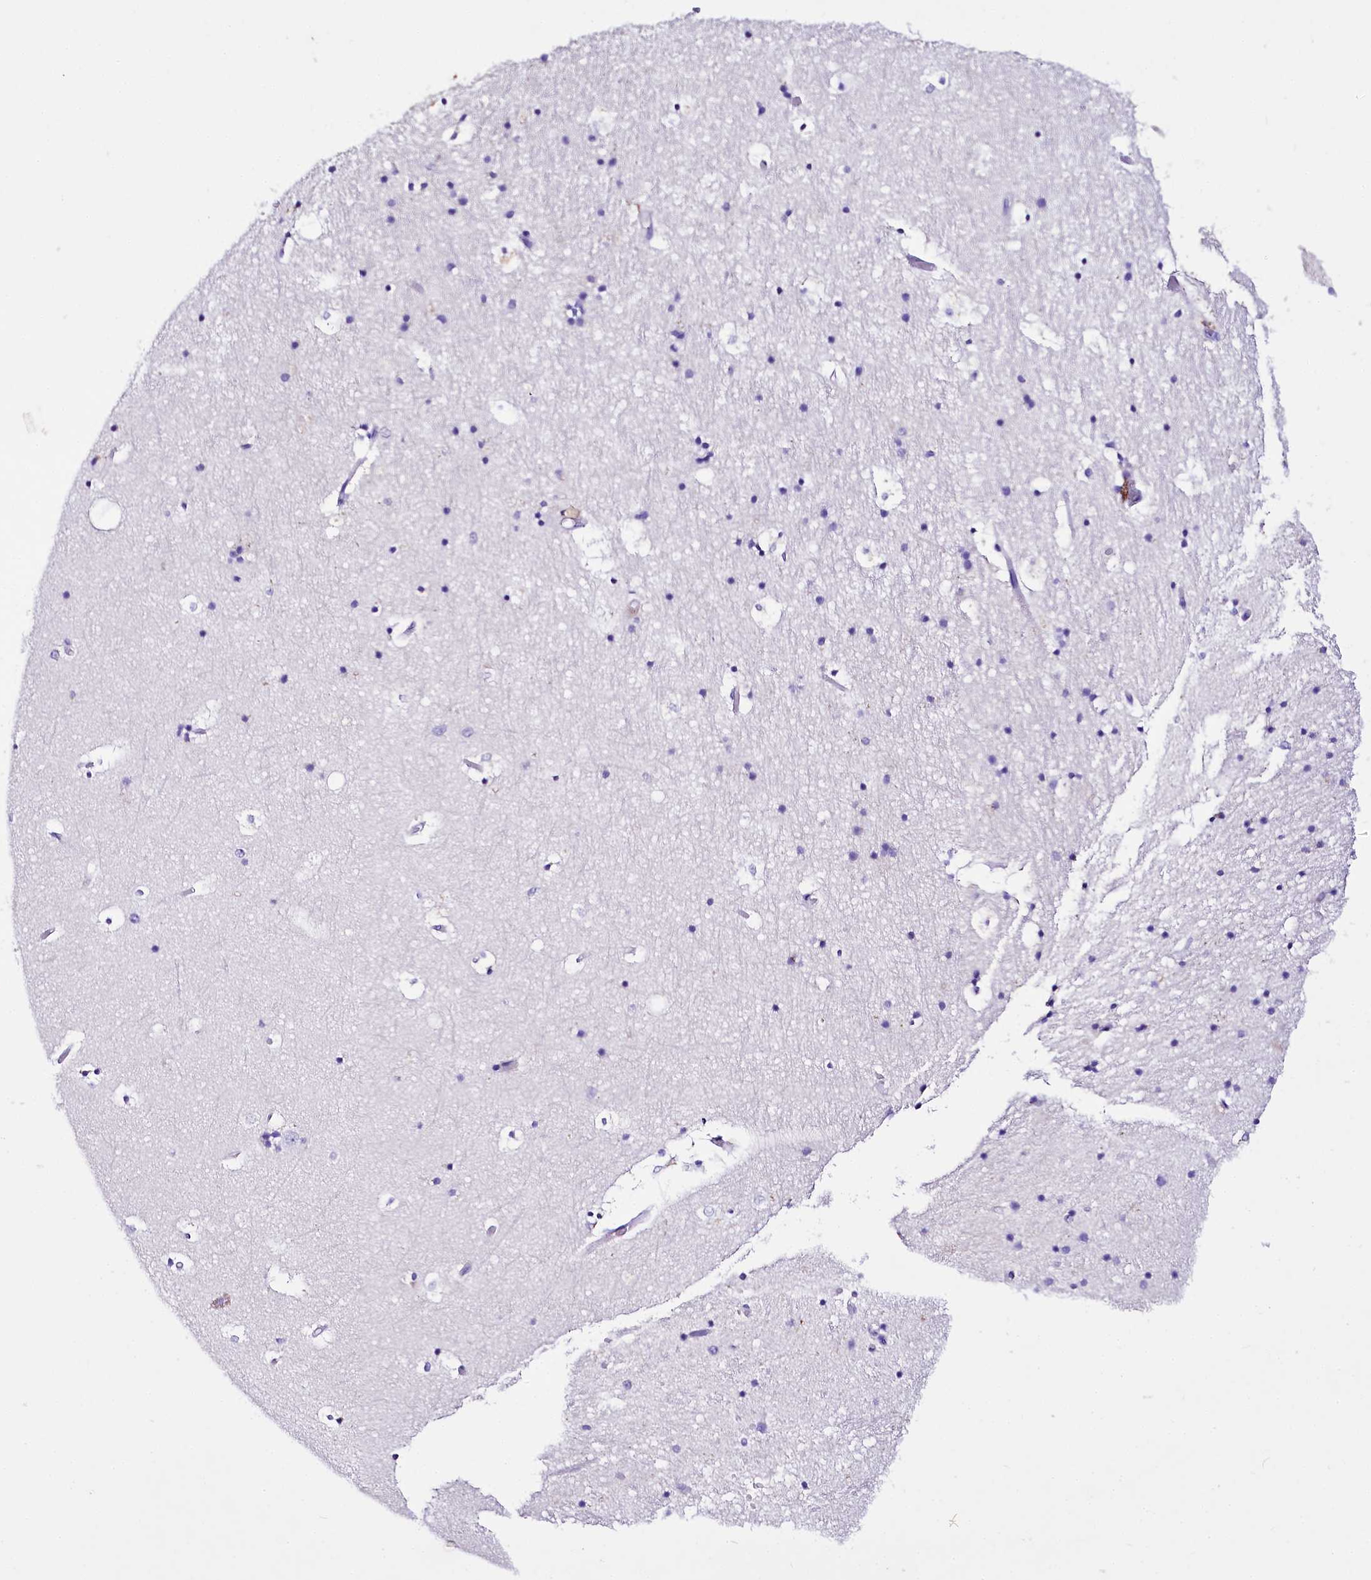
{"staining": {"intensity": "weak", "quantity": "<25%", "location": "cytoplasmic/membranous"}, "tissue": "hippocampus", "cell_type": "Glial cells", "image_type": "normal", "snomed": [{"axis": "morphology", "description": "Normal tissue, NOS"}, {"axis": "topography", "description": "Hippocampus"}], "caption": "IHC of normal human hippocampus displays no staining in glial cells.", "gene": "A2ML1", "patient": {"sex": "female", "age": 52}}